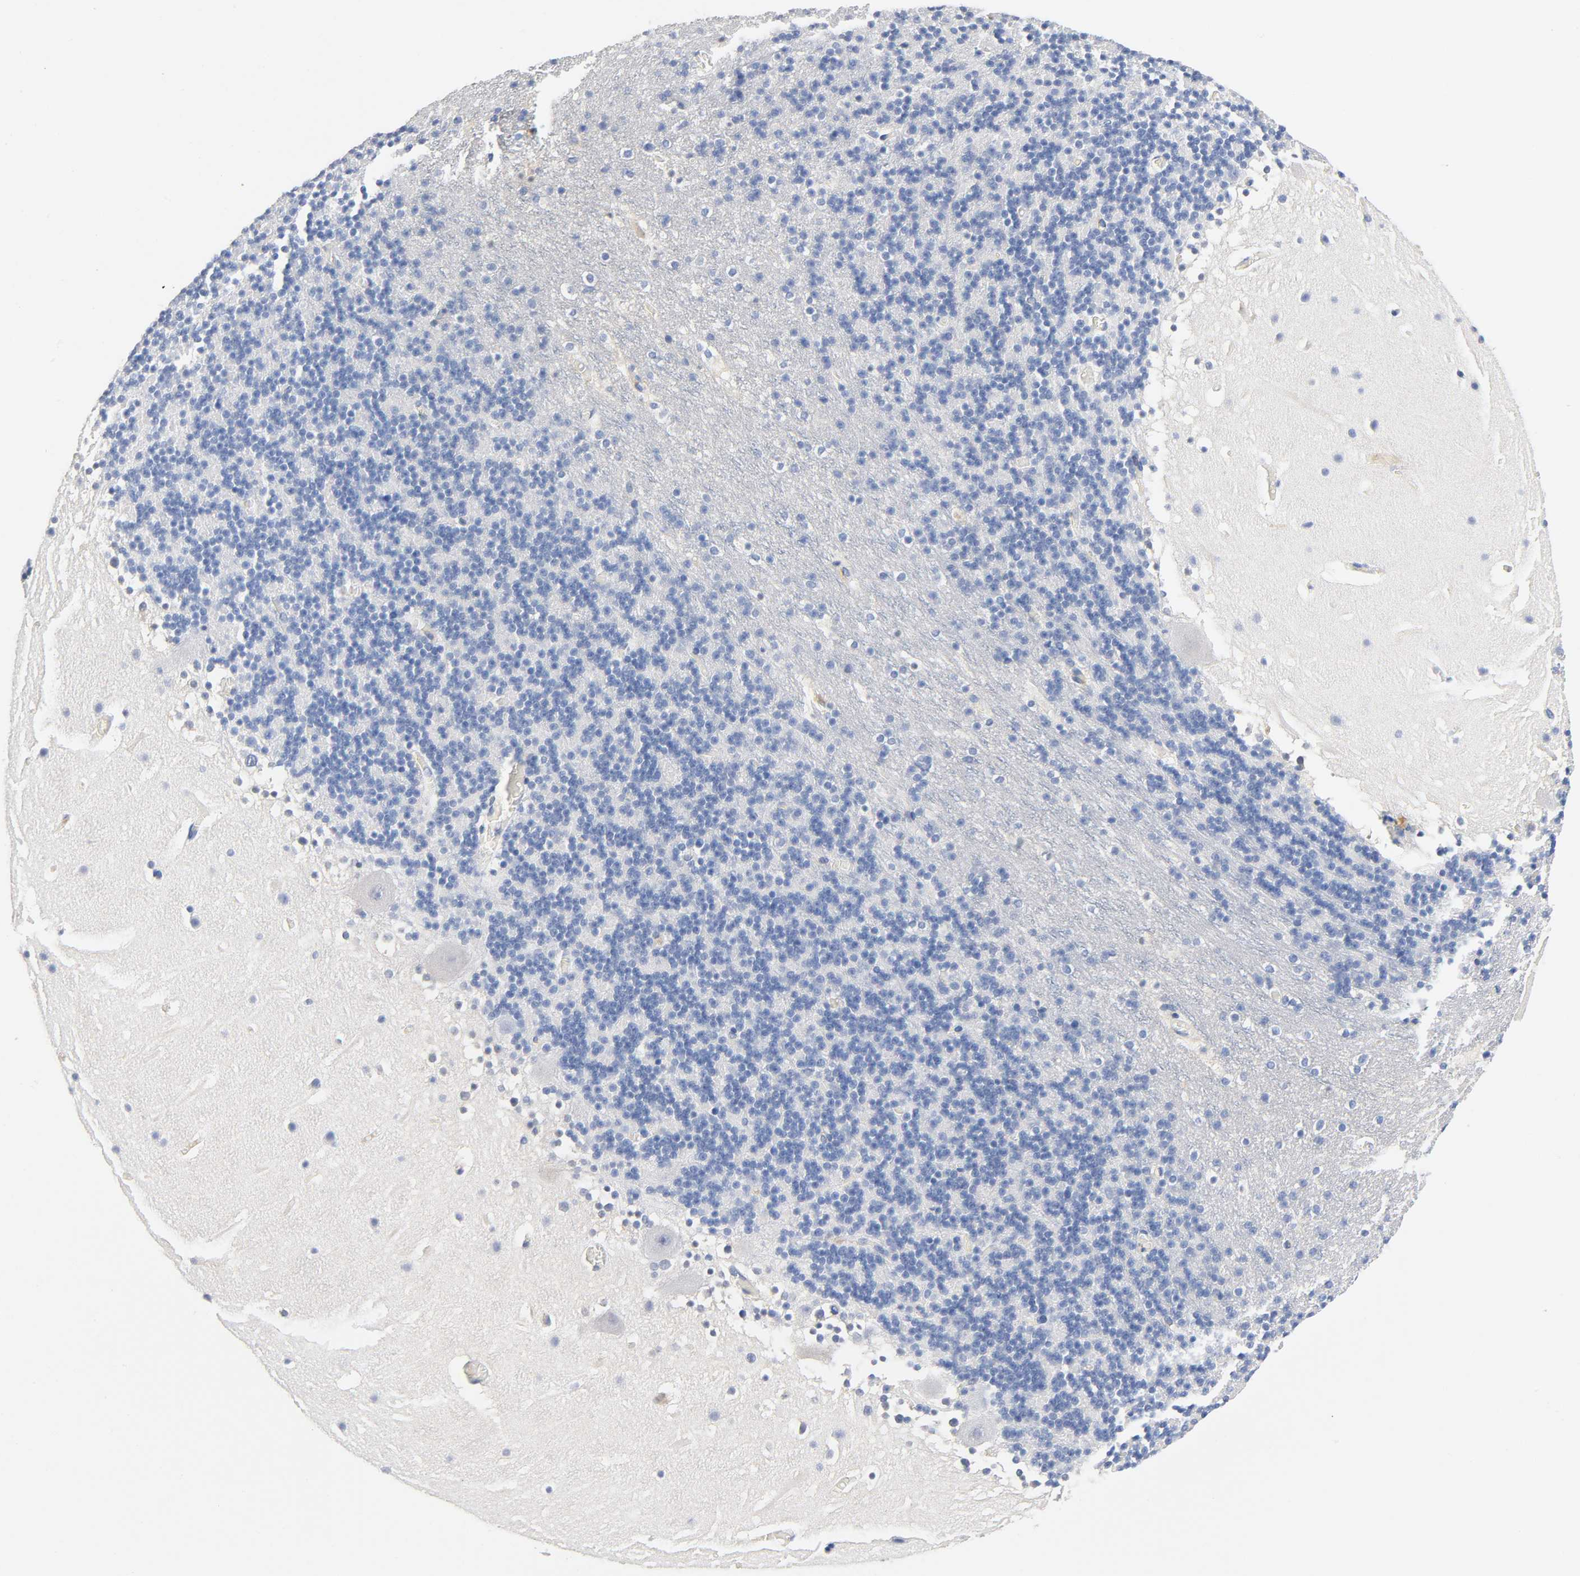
{"staining": {"intensity": "negative", "quantity": "none", "location": "none"}, "tissue": "cerebellum", "cell_type": "Cells in granular layer", "image_type": "normal", "snomed": [{"axis": "morphology", "description": "Normal tissue, NOS"}, {"axis": "topography", "description": "Cerebellum"}], "caption": "Benign cerebellum was stained to show a protein in brown. There is no significant staining in cells in granular layer. (Brightfield microscopy of DAB IHC at high magnification).", "gene": "TNC", "patient": {"sex": "male", "age": 45}}